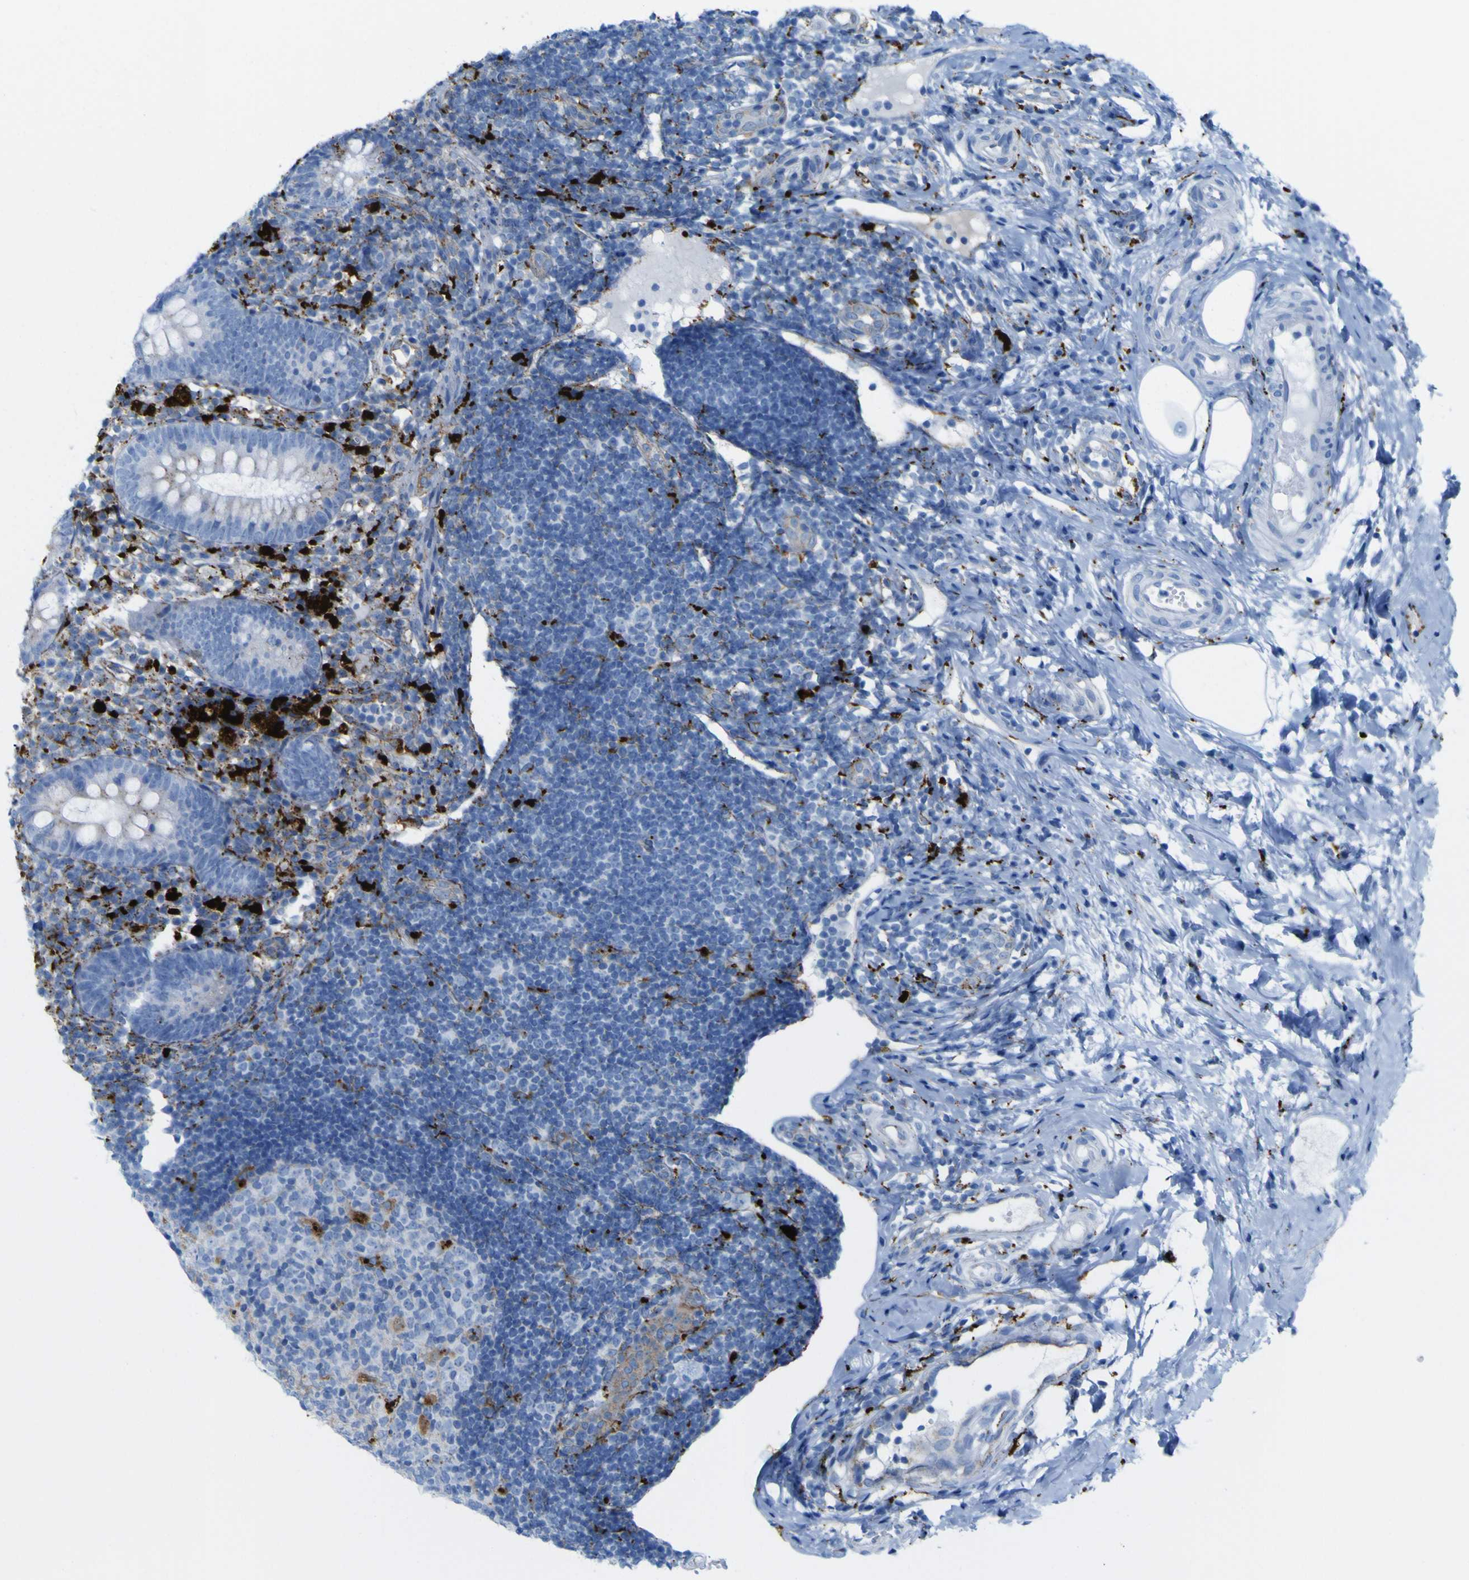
{"staining": {"intensity": "weak", "quantity": "<25%", "location": "cytoplasmic/membranous"}, "tissue": "appendix", "cell_type": "Glandular cells", "image_type": "normal", "snomed": [{"axis": "morphology", "description": "Normal tissue, NOS"}, {"axis": "topography", "description": "Appendix"}], "caption": "This micrograph is of normal appendix stained with IHC to label a protein in brown with the nuclei are counter-stained blue. There is no staining in glandular cells.", "gene": "PLD3", "patient": {"sex": "female", "age": 20}}